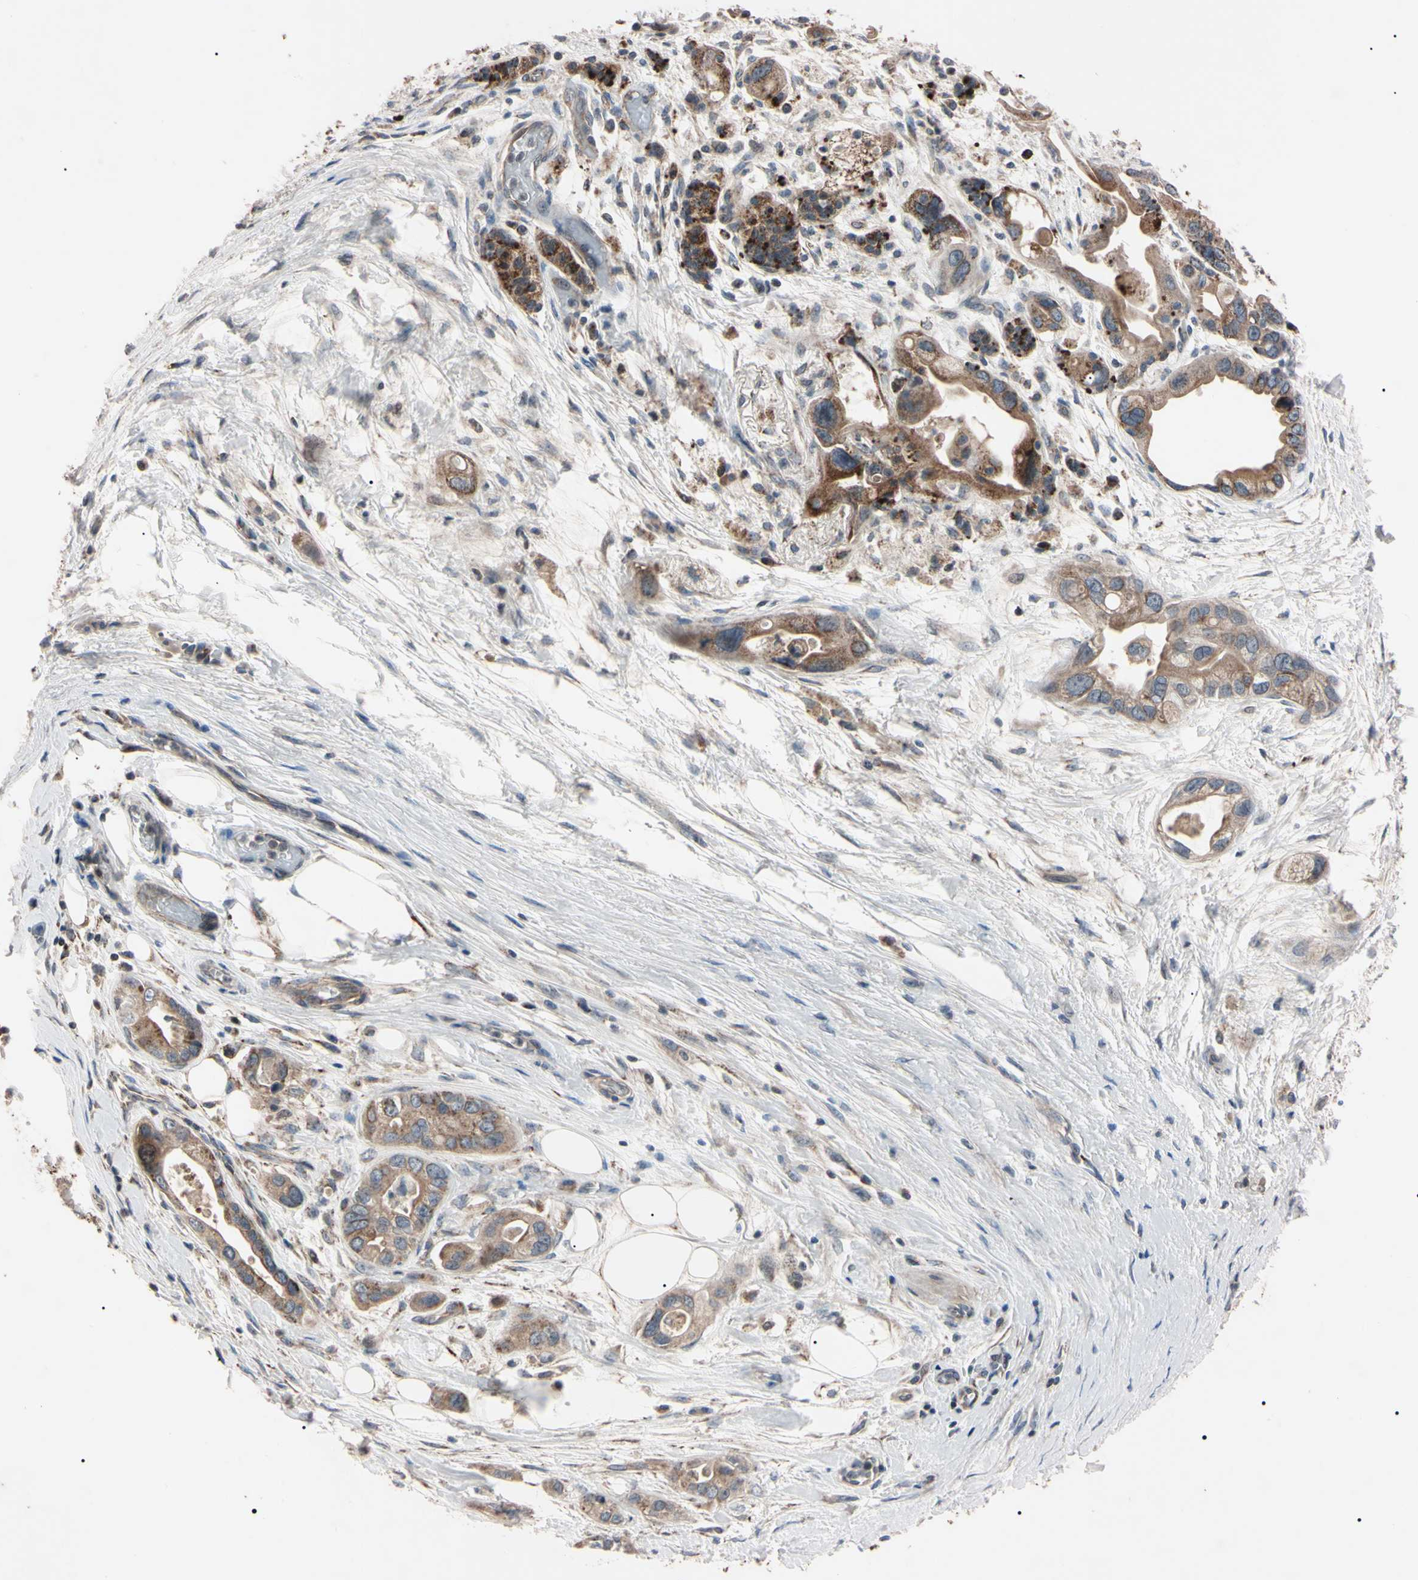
{"staining": {"intensity": "weak", "quantity": ">75%", "location": "cytoplasmic/membranous"}, "tissue": "pancreatic cancer", "cell_type": "Tumor cells", "image_type": "cancer", "snomed": [{"axis": "morphology", "description": "Adenocarcinoma, NOS"}, {"axis": "topography", "description": "Pancreas"}], "caption": "Immunohistochemistry photomicrograph of neoplastic tissue: human pancreatic cancer stained using immunohistochemistry displays low levels of weak protein expression localized specifically in the cytoplasmic/membranous of tumor cells, appearing as a cytoplasmic/membranous brown color.", "gene": "TNFRSF1A", "patient": {"sex": "female", "age": 77}}